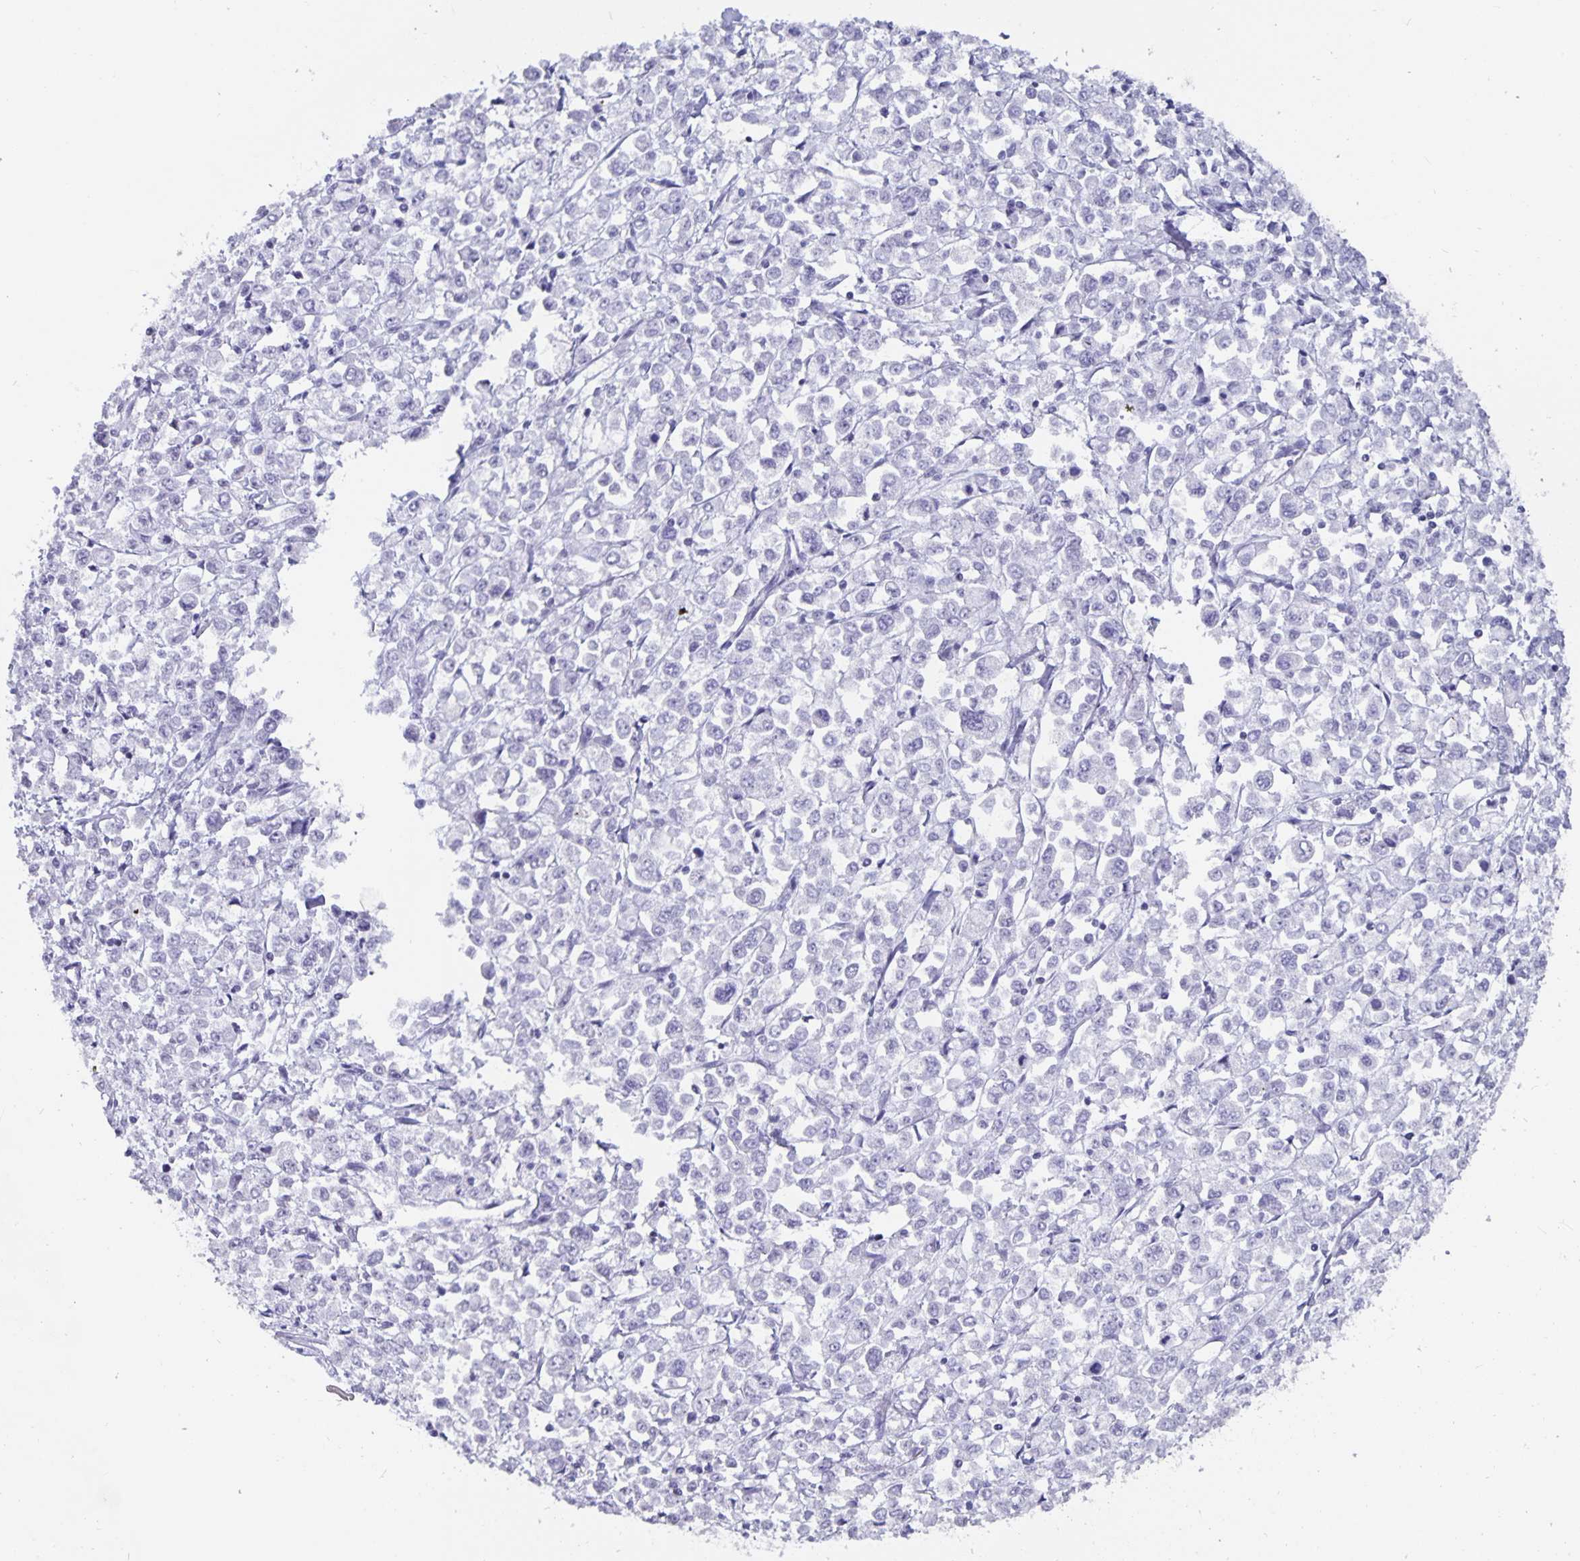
{"staining": {"intensity": "negative", "quantity": "none", "location": "none"}, "tissue": "stomach cancer", "cell_type": "Tumor cells", "image_type": "cancer", "snomed": [{"axis": "morphology", "description": "Adenocarcinoma, NOS"}, {"axis": "topography", "description": "Stomach, upper"}], "caption": "Histopathology image shows no significant protein expression in tumor cells of stomach cancer (adenocarcinoma).", "gene": "OLIG2", "patient": {"sex": "male", "age": 70}}